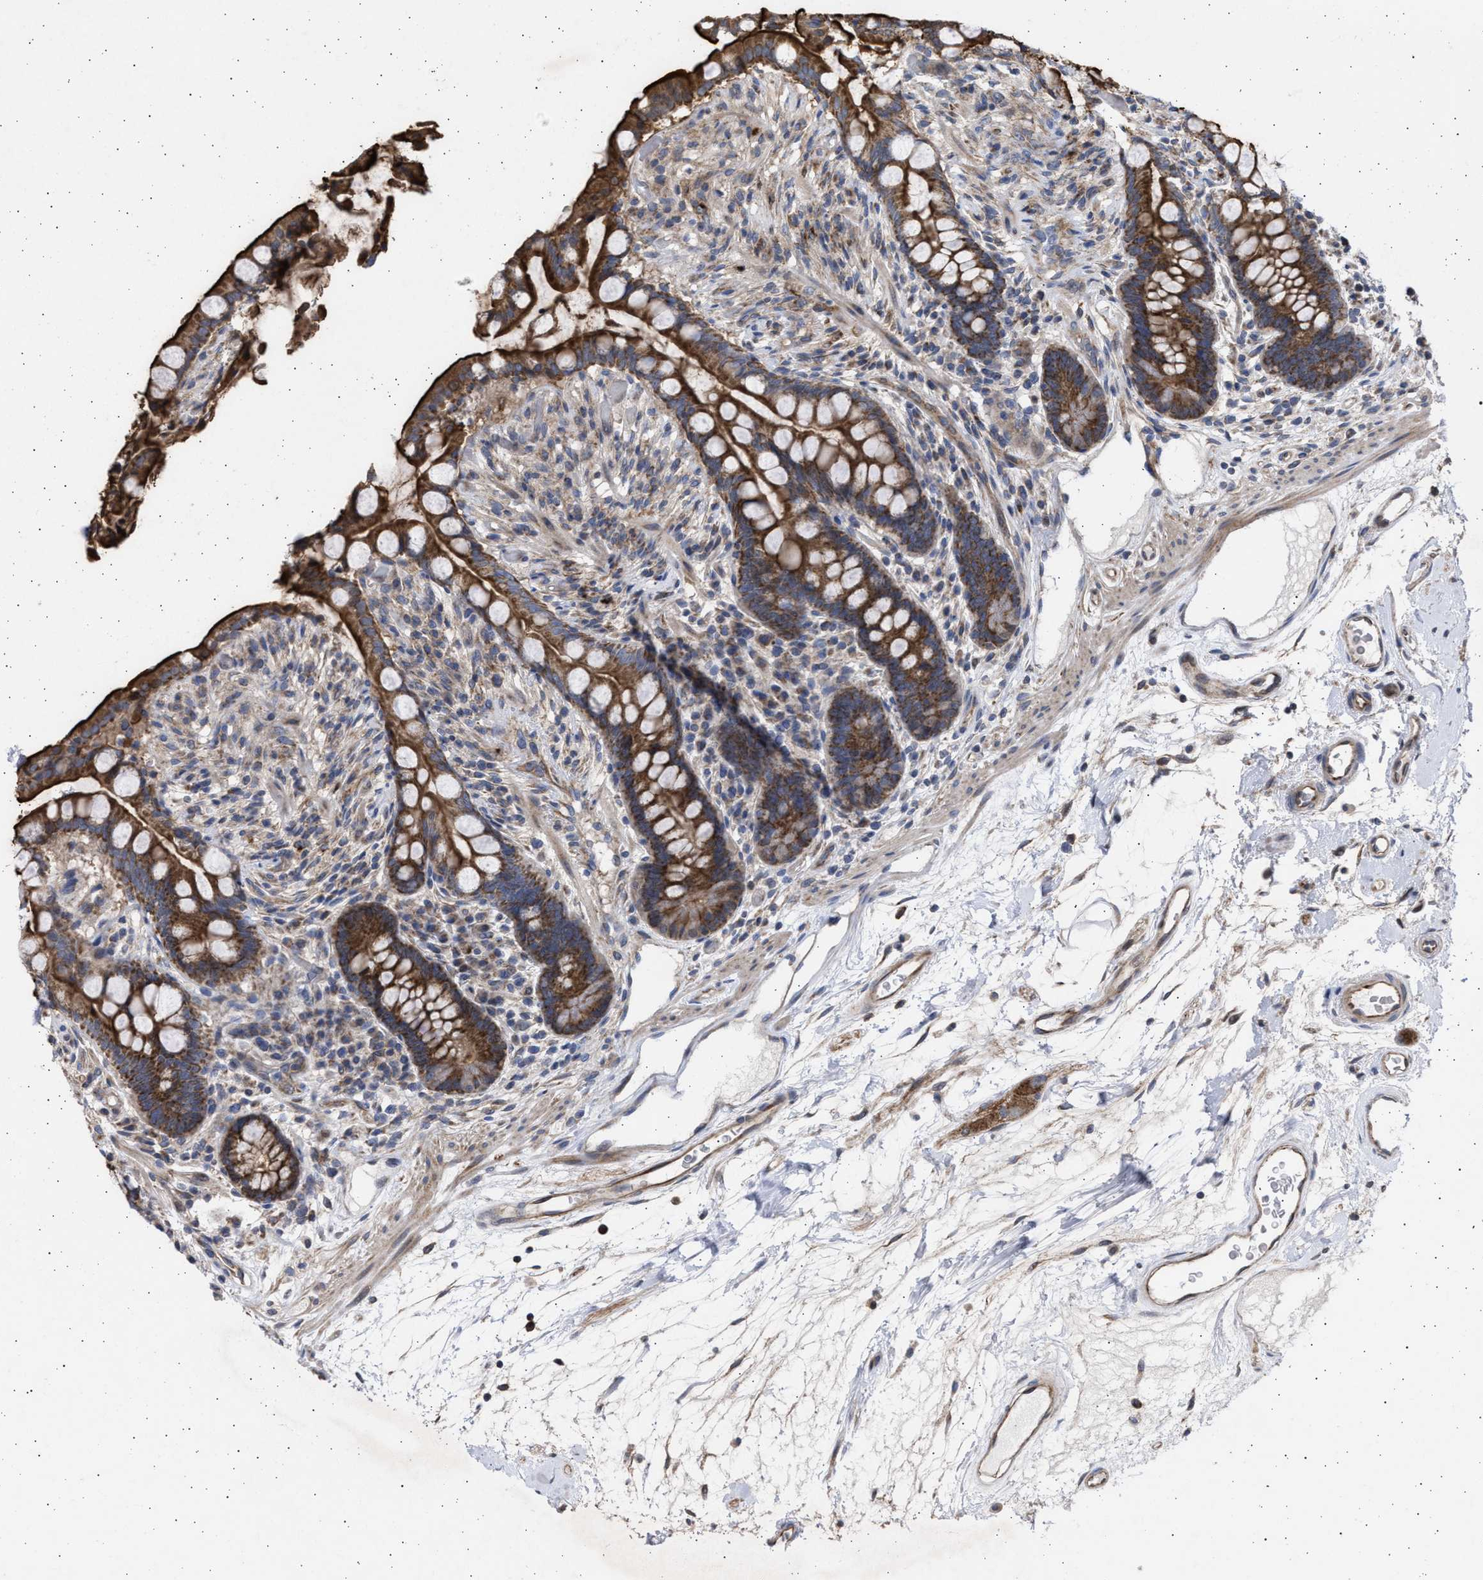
{"staining": {"intensity": "moderate", "quantity": ">75%", "location": "cytoplasmic/membranous"}, "tissue": "colon", "cell_type": "Endothelial cells", "image_type": "normal", "snomed": [{"axis": "morphology", "description": "Normal tissue, NOS"}, {"axis": "topography", "description": "Colon"}], "caption": "Immunohistochemistry micrograph of normal colon: colon stained using immunohistochemistry (IHC) reveals medium levels of moderate protein expression localized specifically in the cytoplasmic/membranous of endothelial cells, appearing as a cytoplasmic/membranous brown color.", "gene": "TTC19", "patient": {"sex": "male", "age": 73}}